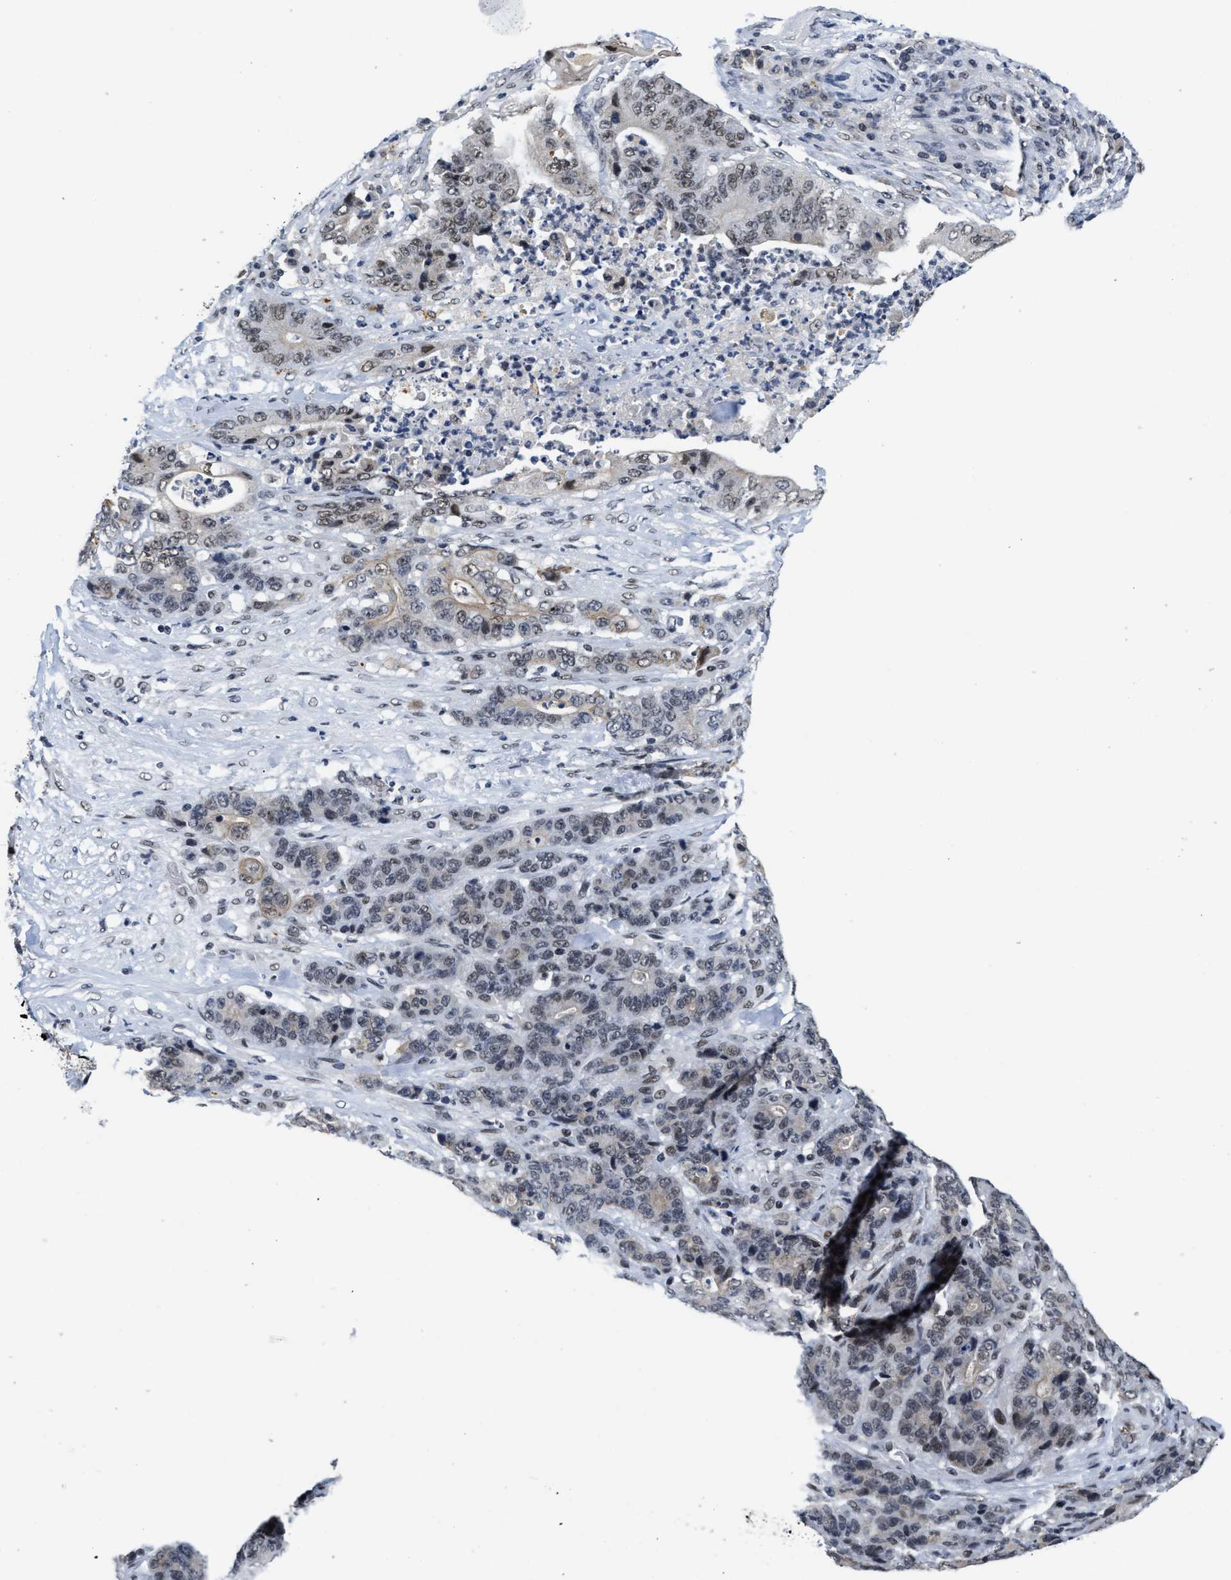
{"staining": {"intensity": "weak", "quantity": "25%-75%", "location": "nuclear"}, "tissue": "stomach cancer", "cell_type": "Tumor cells", "image_type": "cancer", "snomed": [{"axis": "morphology", "description": "Adenocarcinoma, NOS"}, {"axis": "topography", "description": "Stomach"}], "caption": "DAB immunohistochemical staining of human stomach adenocarcinoma displays weak nuclear protein staining in approximately 25%-75% of tumor cells.", "gene": "INIP", "patient": {"sex": "female", "age": 73}}